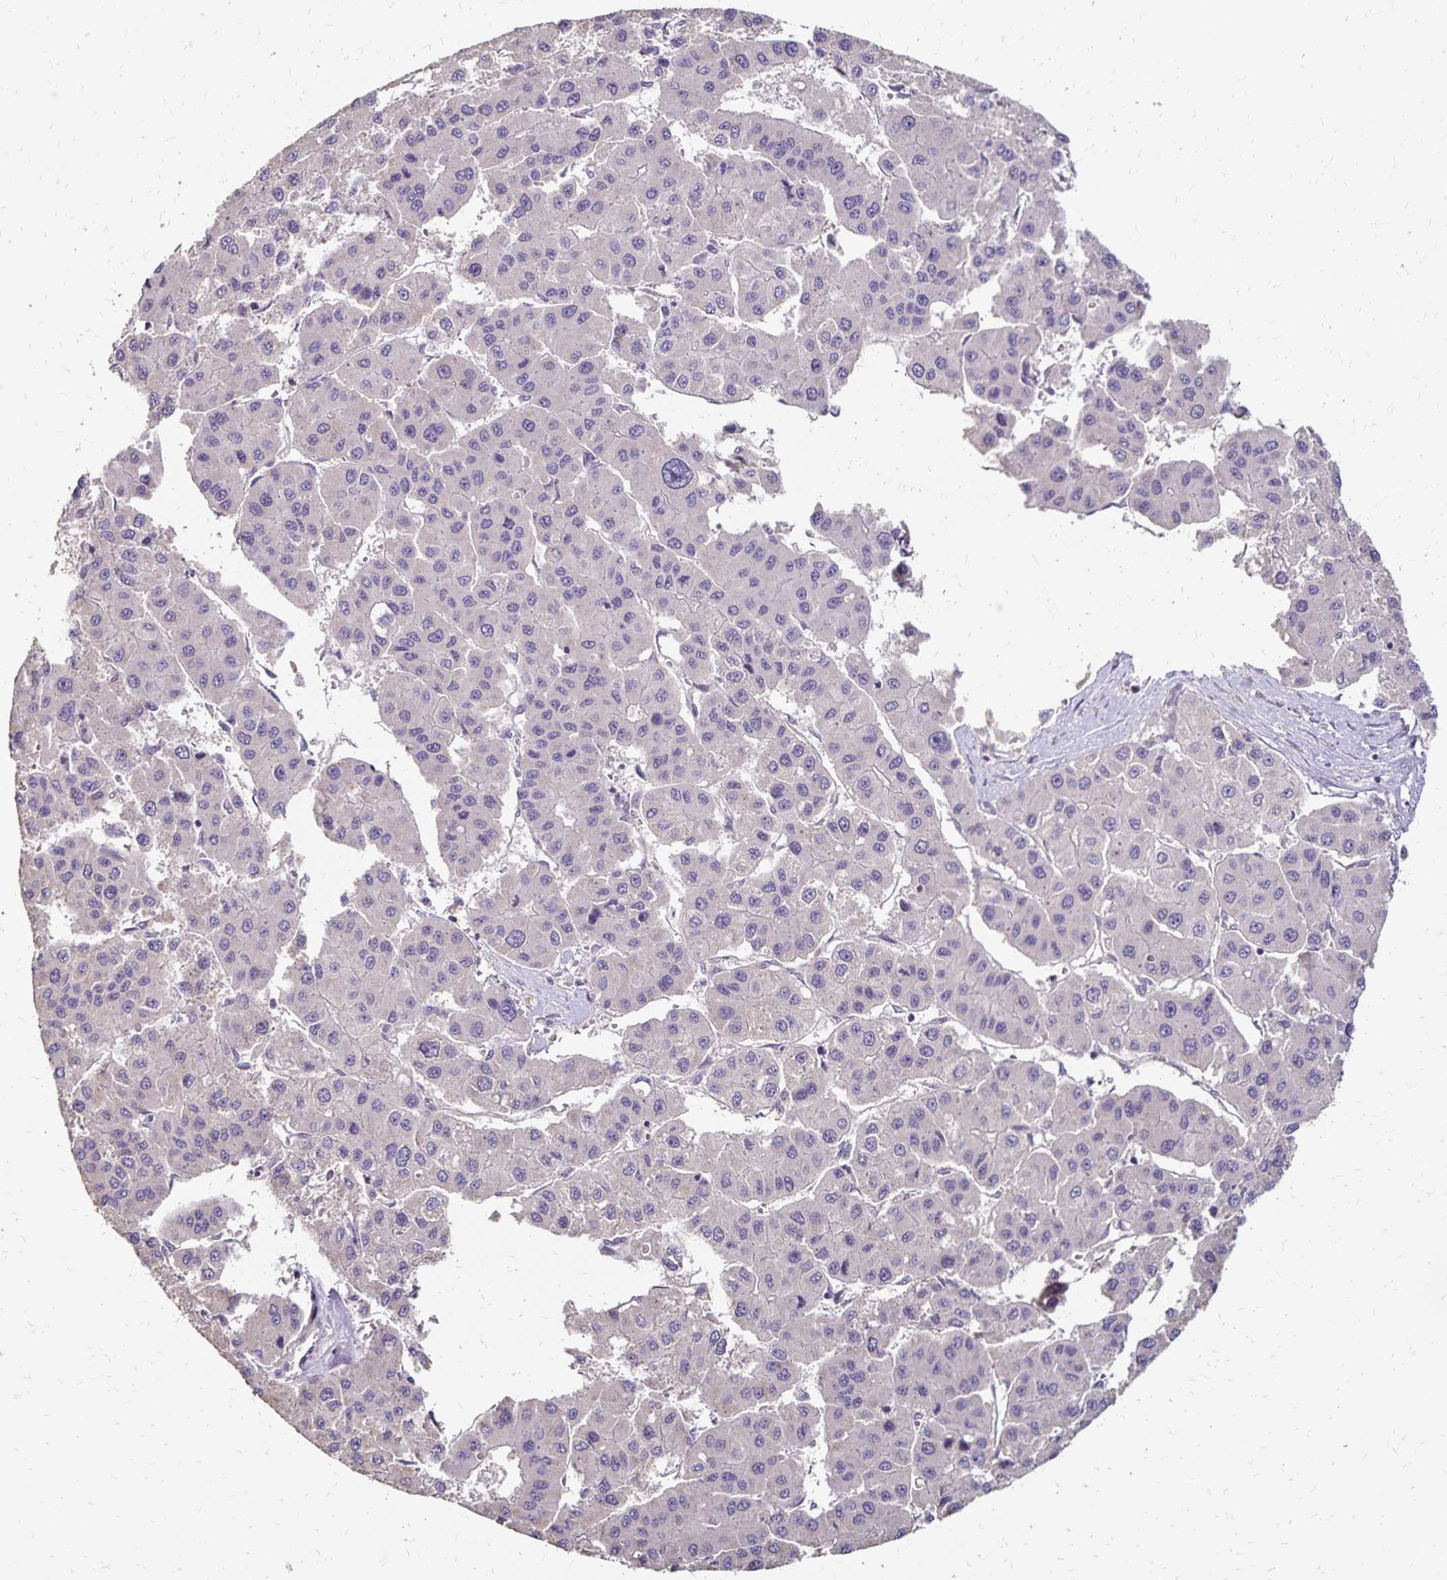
{"staining": {"intensity": "negative", "quantity": "none", "location": "none"}, "tissue": "liver cancer", "cell_type": "Tumor cells", "image_type": "cancer", "snomed": [{"axis": "morphology", "description": "Carcinoma, Hepatocellular, NOS"}, {"axis": "topography", "description": "Liver"}], "caption": "Immunohistochemistry image of neoplastic tissue: liver cancer stained with DAB exhibits no significant protein positivity in tumor cells.", "gene": "EMC10", "patient": {"sex": "male", "age": 73}}